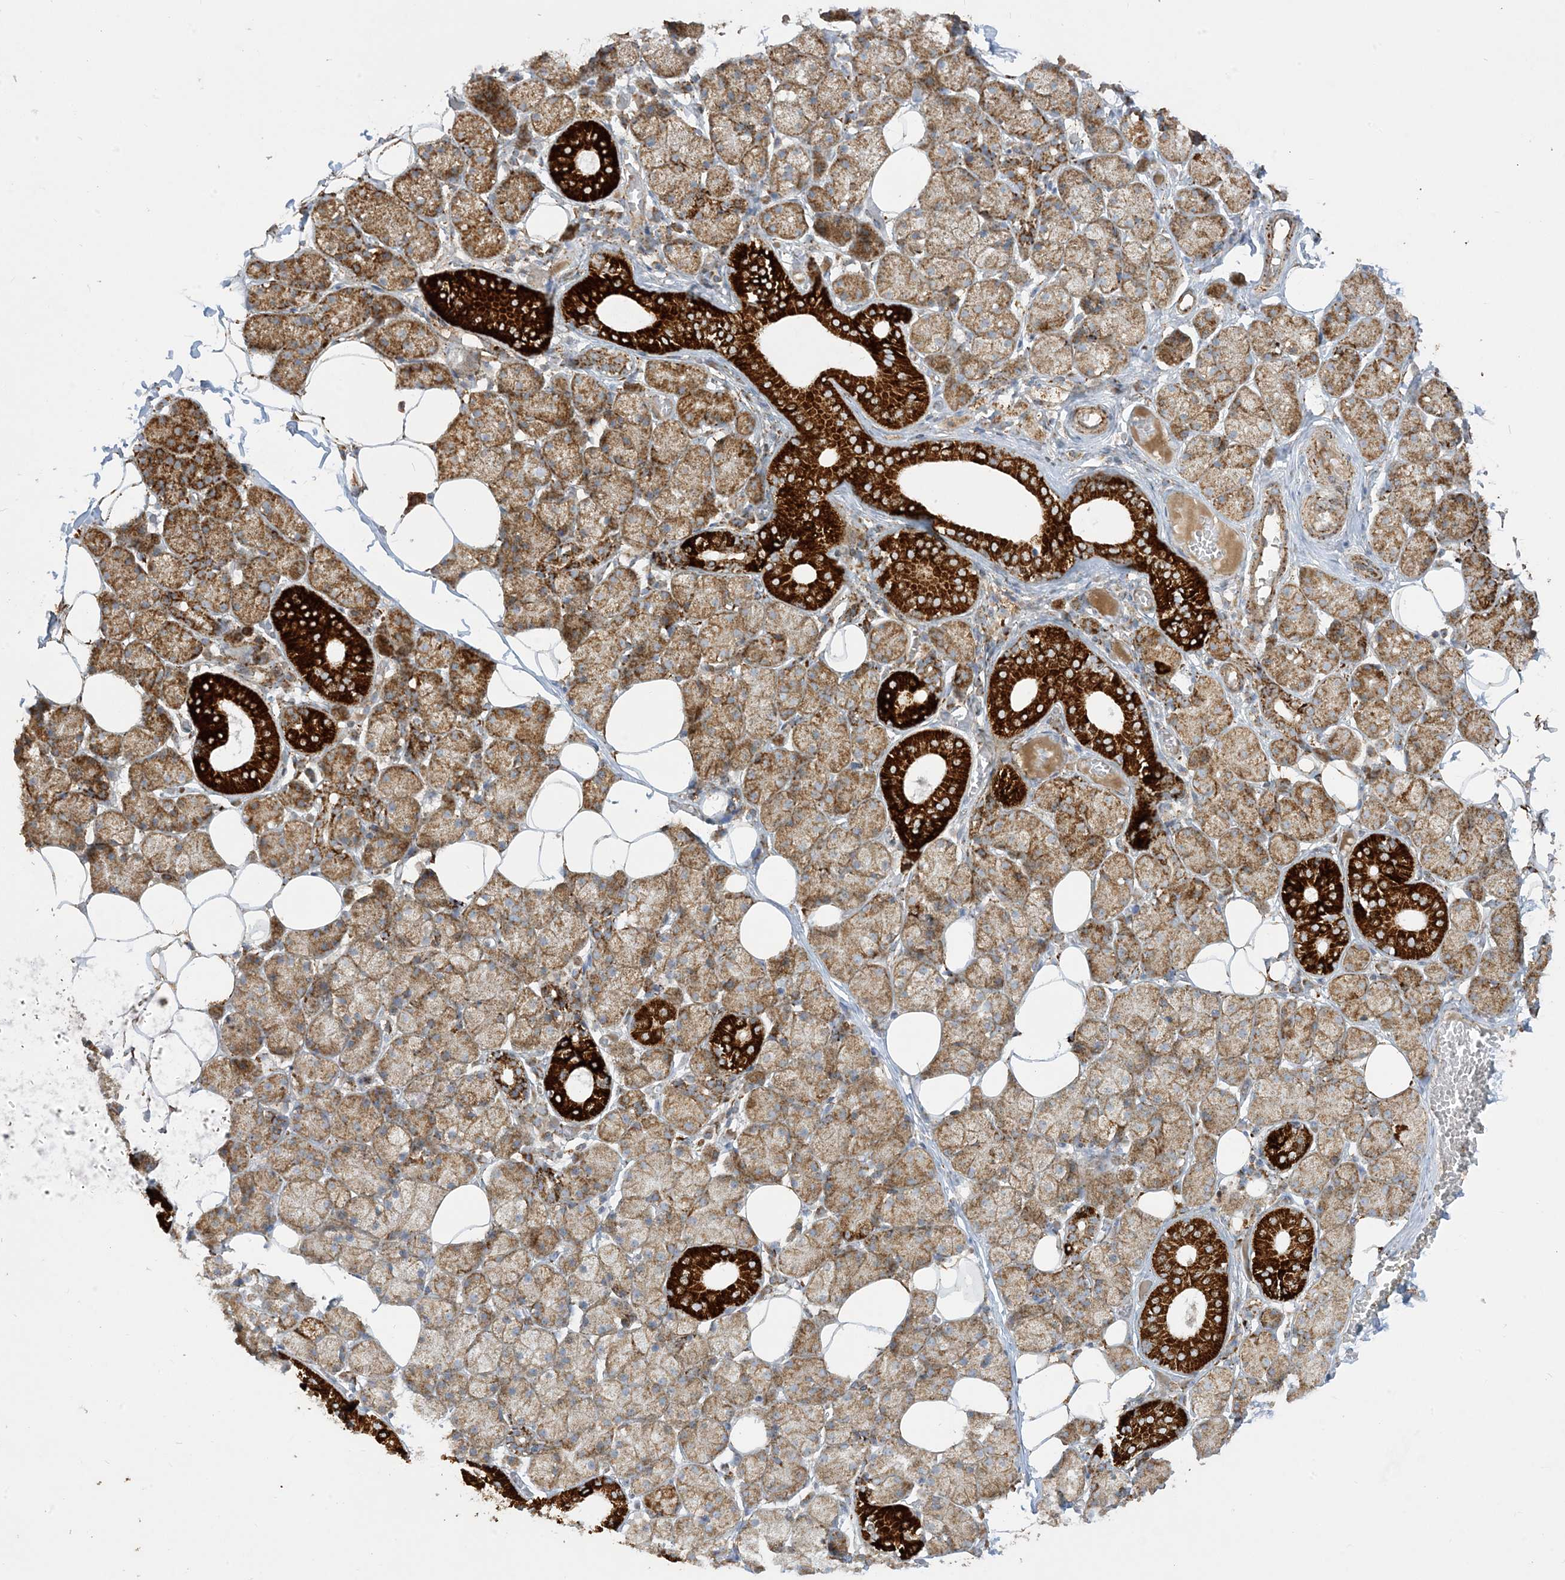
{"staining": {"intensity": "strong", "quantity": ">75%", "location": "cytoplasmic/membranous"}, "tissue": "salivary gland", "cell_type": "Glandular cells", "image_type": "normal", "snomed": [{"axis": "morphology", "description": "Normal tissue, NOS"}, {"axis": "topography", "description": "Salivary gland"}], "caption": "Benign salivary gland demonstrates strong cytoplasmic/membranous positivity in about >75% of glandular cells.", "gene": "NDUFAF3", "patient": {"sex": "female", "age": 33}}